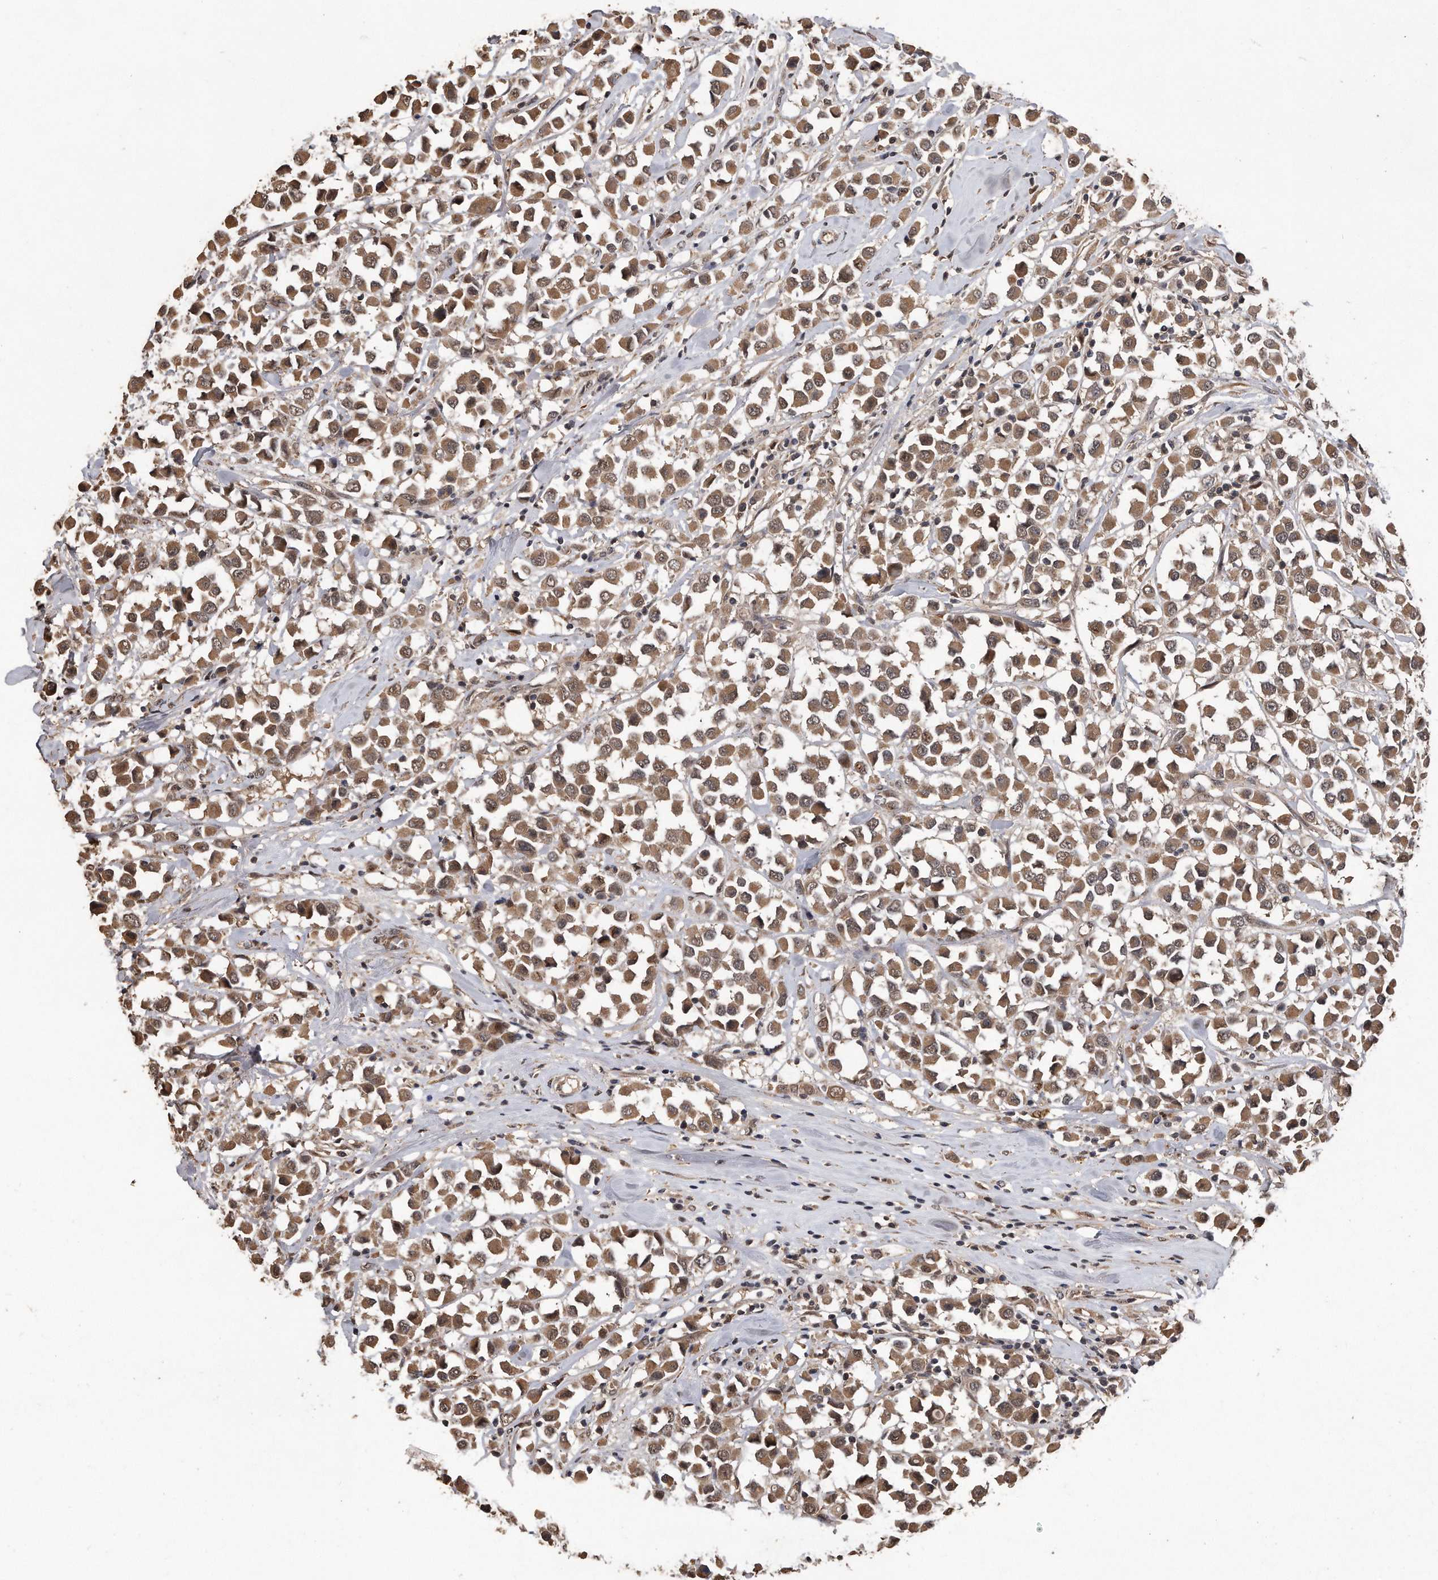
{"staining": {"intensity": "moderate", "quantity": ">75%", "location": "cytoplasmic/membranous,nuclear"}, "tissue": "breast cancer", "cell_type": "Tumor cells", "image_type": "cancer", "snomed": [{"axis": "morphology", "description": "Duct carcinoma"}, {"axis": "topography", "description": "Breast"}], "caption": "The immunohistochemical stain highlights moderate cytoplasmic/membranous and nuclear positivity in tumor cells of breast cancer tissue.", "gene": "PELO", "patient": {"sex": "female", "age": 61}}